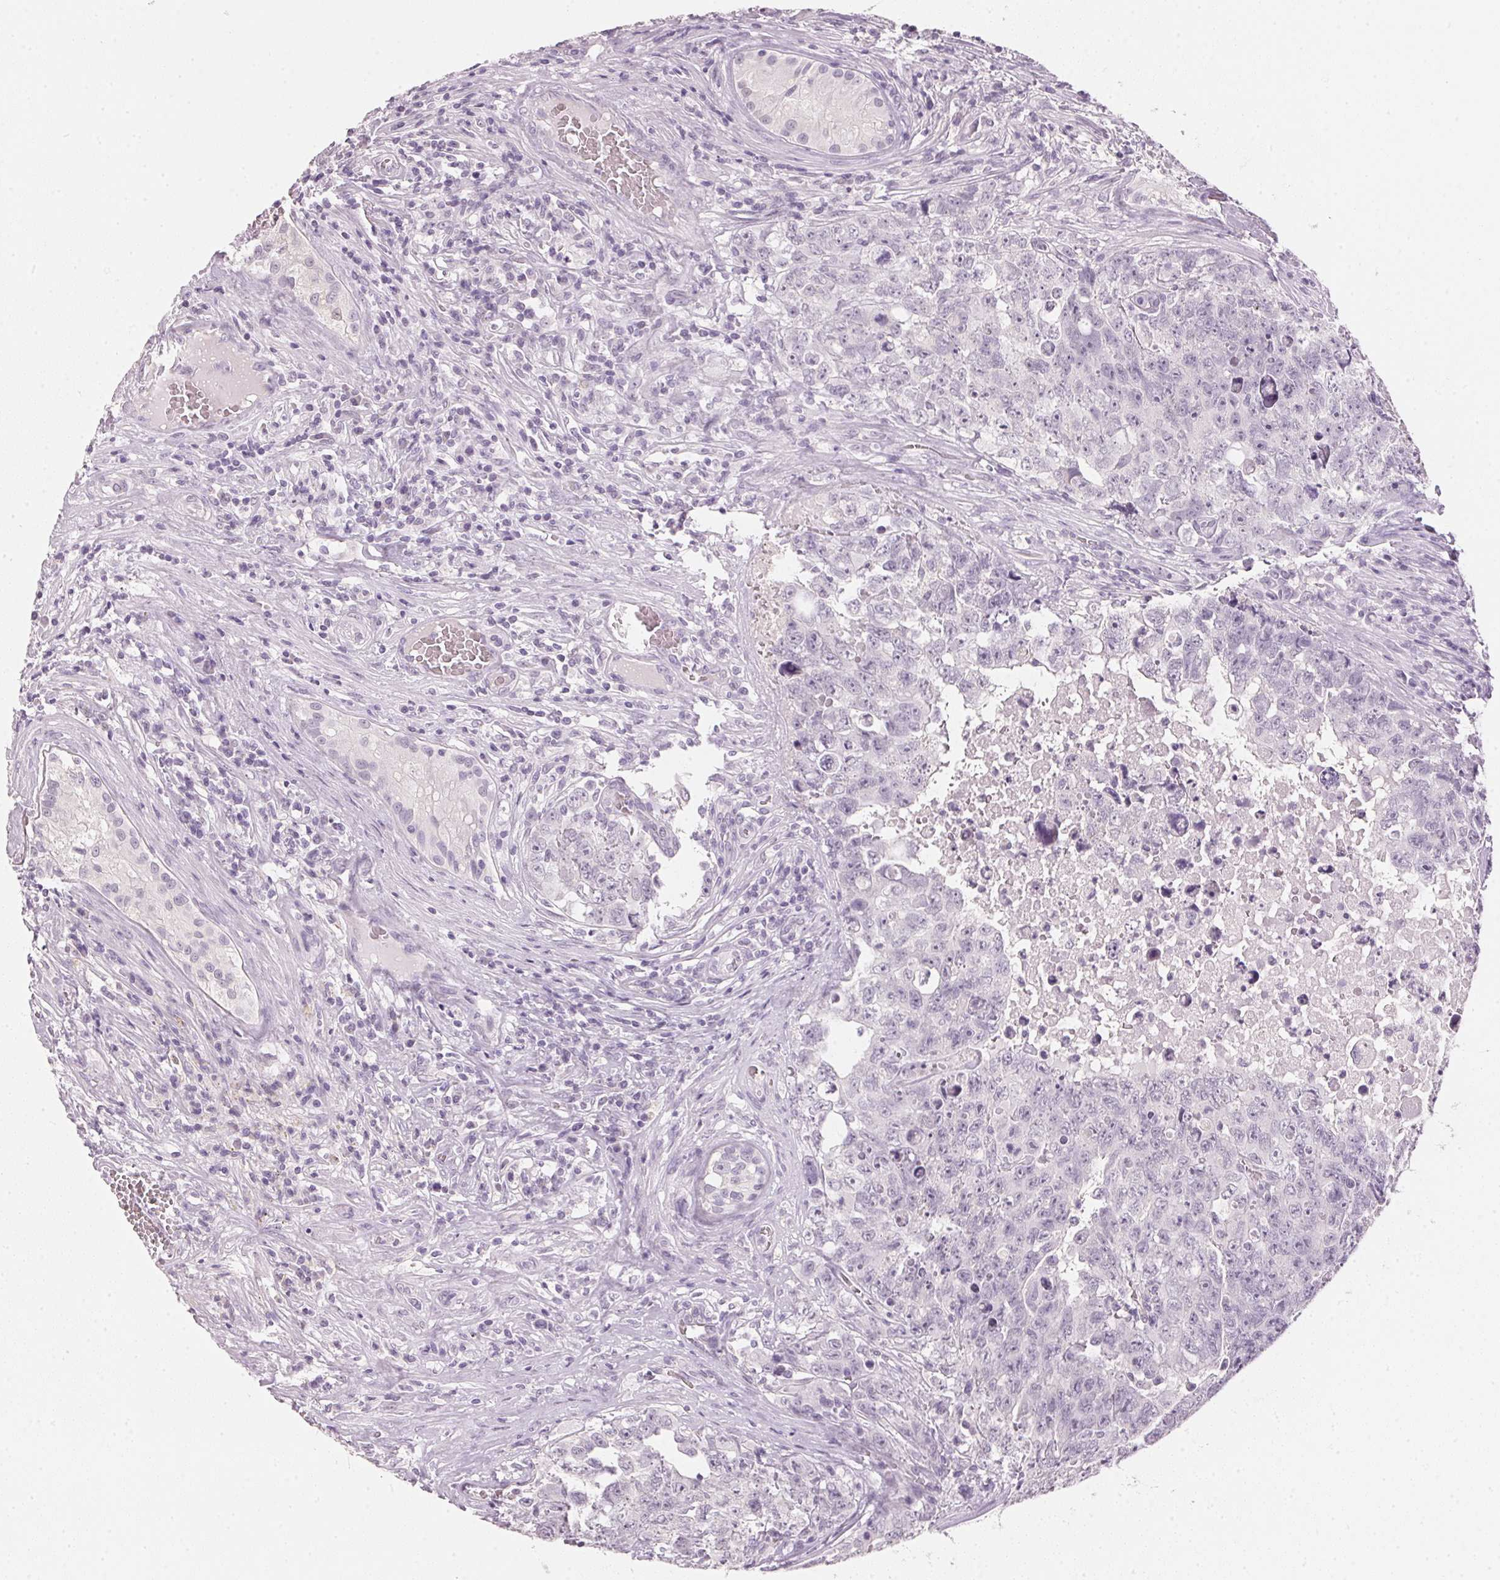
{"staining": {"intensity": "negative", "quantity": "none", "location": "none"}, "tissue": "testis cancer", "cell_type": "Tumor cells", "image_type": "cancer", "snomed": [{"axis": "morphology", "description": "Carcinoma, Embryonal, NOS"}, {"axis": "topography", "description": "Testis"}], "caption": "IHC of embryonal carcinoma (testis) displays no expression in tumor cells.", "gene": "IGFBP1", "patient": {"sex": "male", "age": 24}}